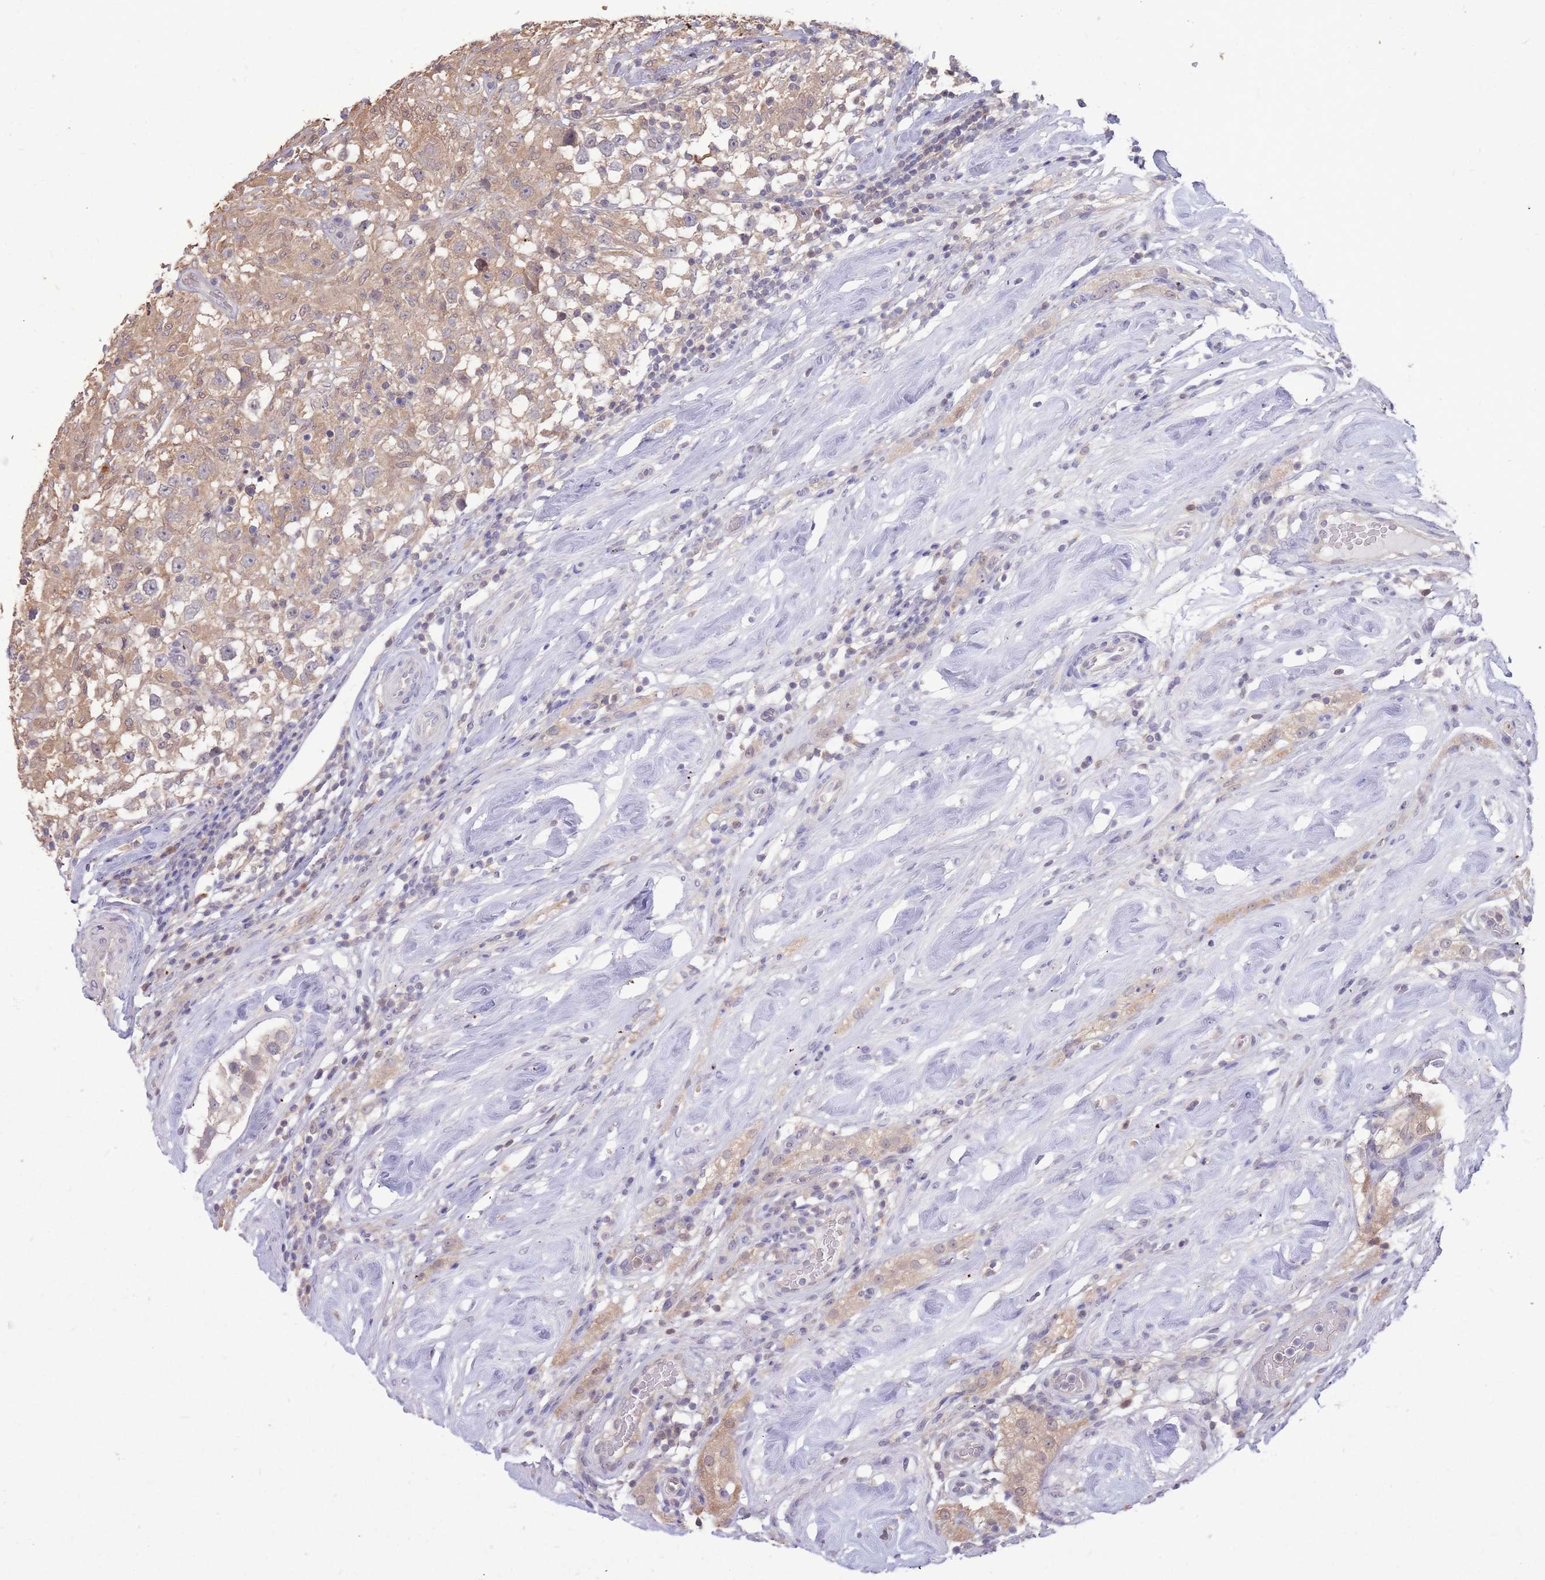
{"staining": {"intensity": "moderate", "quantity": ">75%", "location": "cytoplasmic/membranous"}, "tissue": "testis cancer", "cell_type": "Tumor cells", "image_type": "cancer", "snomed": [{"axis": "morphology", "description": "Seminoma, NOS"}, {"axis": "topography", "description": "Testis"}], "caption": "This is an image of immunohistochemistry (IHC) staining of testis cancer, which shows moderate positivity in the cytoplasmic/membranous of tumor cells.", "gene": "AP5S1", "patient": {"sex": "male", "age": 46}}